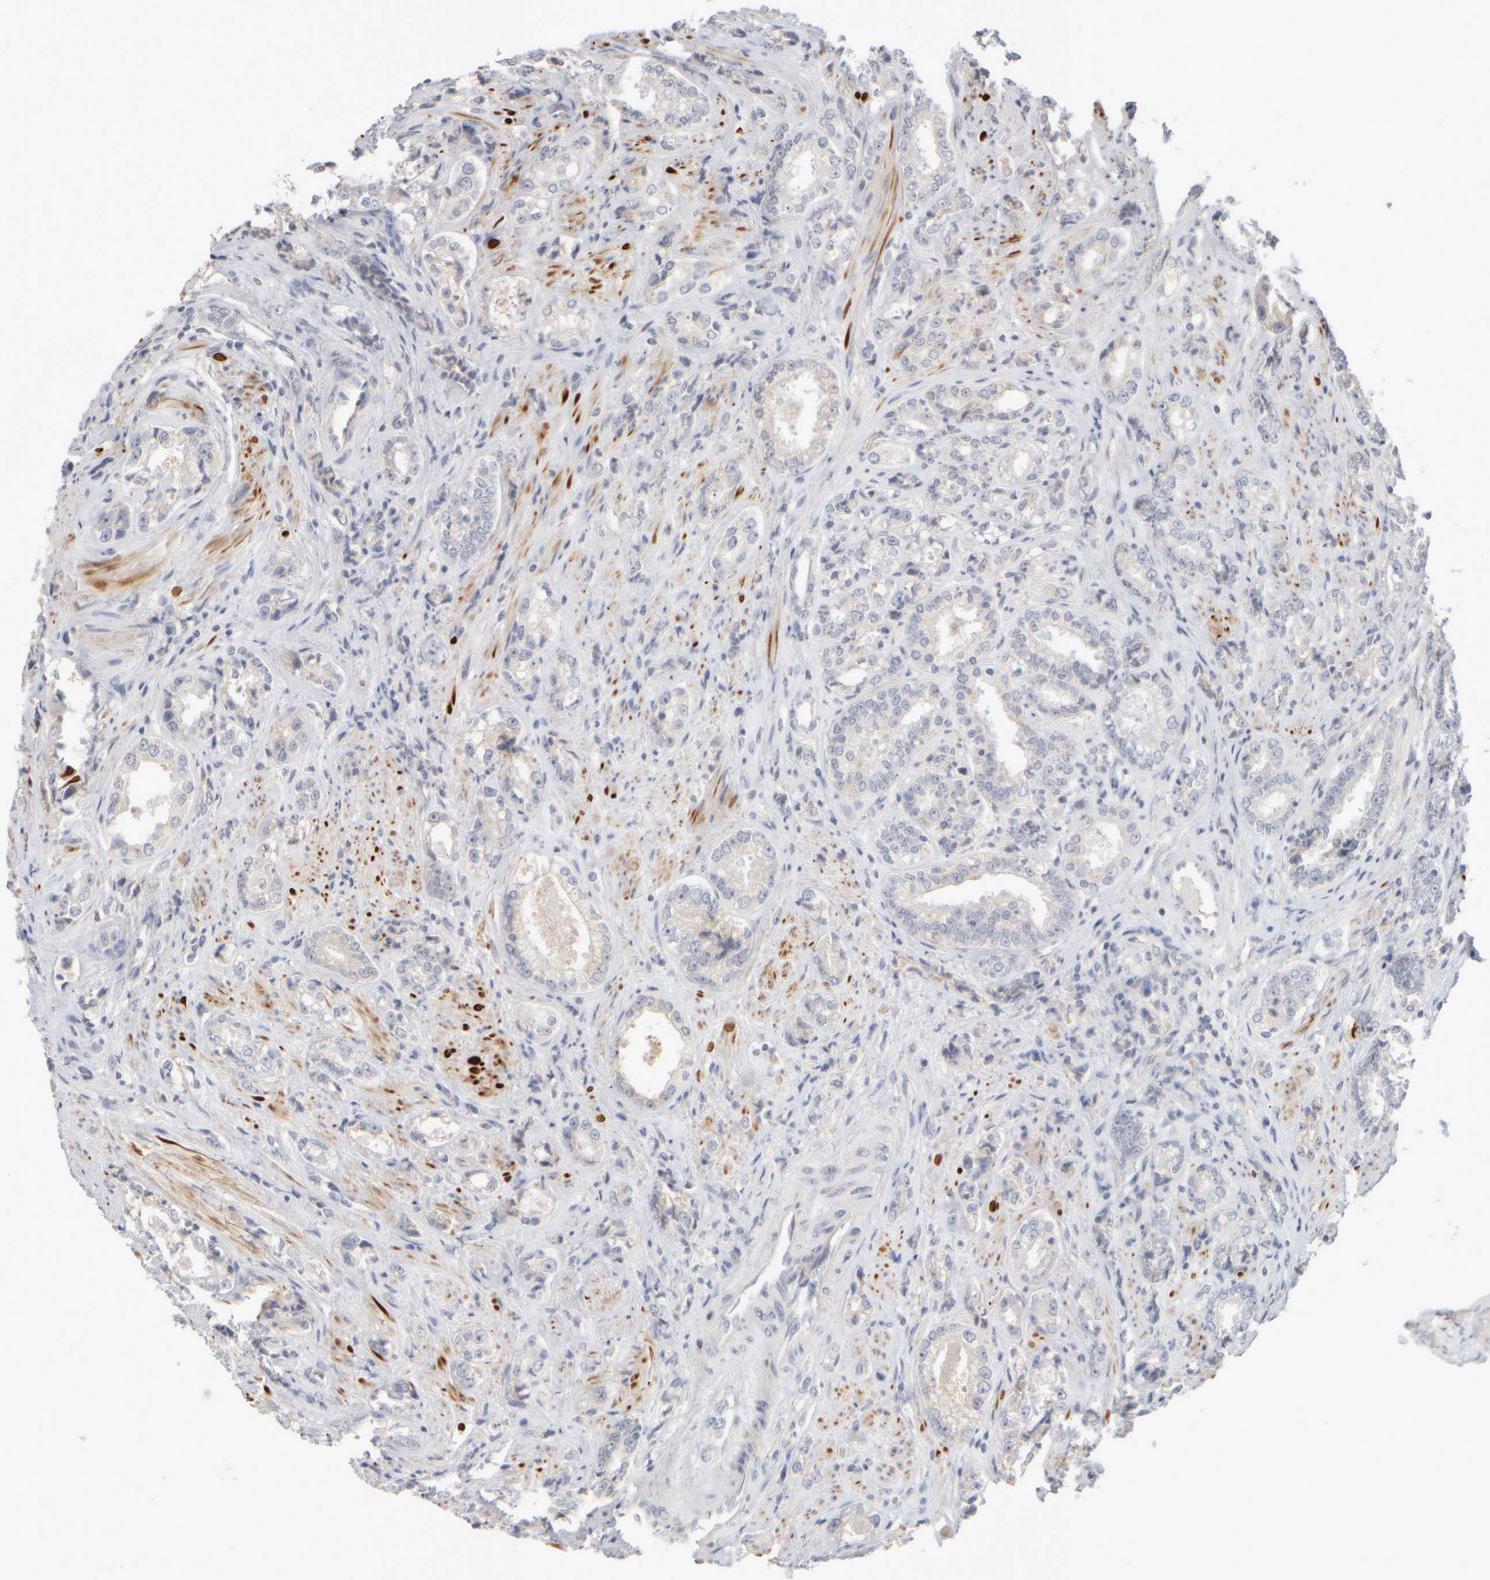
{"staining": {"intensity": "negative", "quantity": "none", "location": "none"}, "tissue": "prostate cancer", "cell_type": "Tumor cells", "image_type": "cancer", "snomed": [{"axis": "morphology", "description": "Adenocarcinoma, High grade"}, {"axis": "topography", "description": "Prostate"}], "caption": "Immunohistochemical staining of prostate cancer displays no significant expression in tumor cells.", "gene": "ZNF112", "patient": {"sex": "male", "age": 61}}